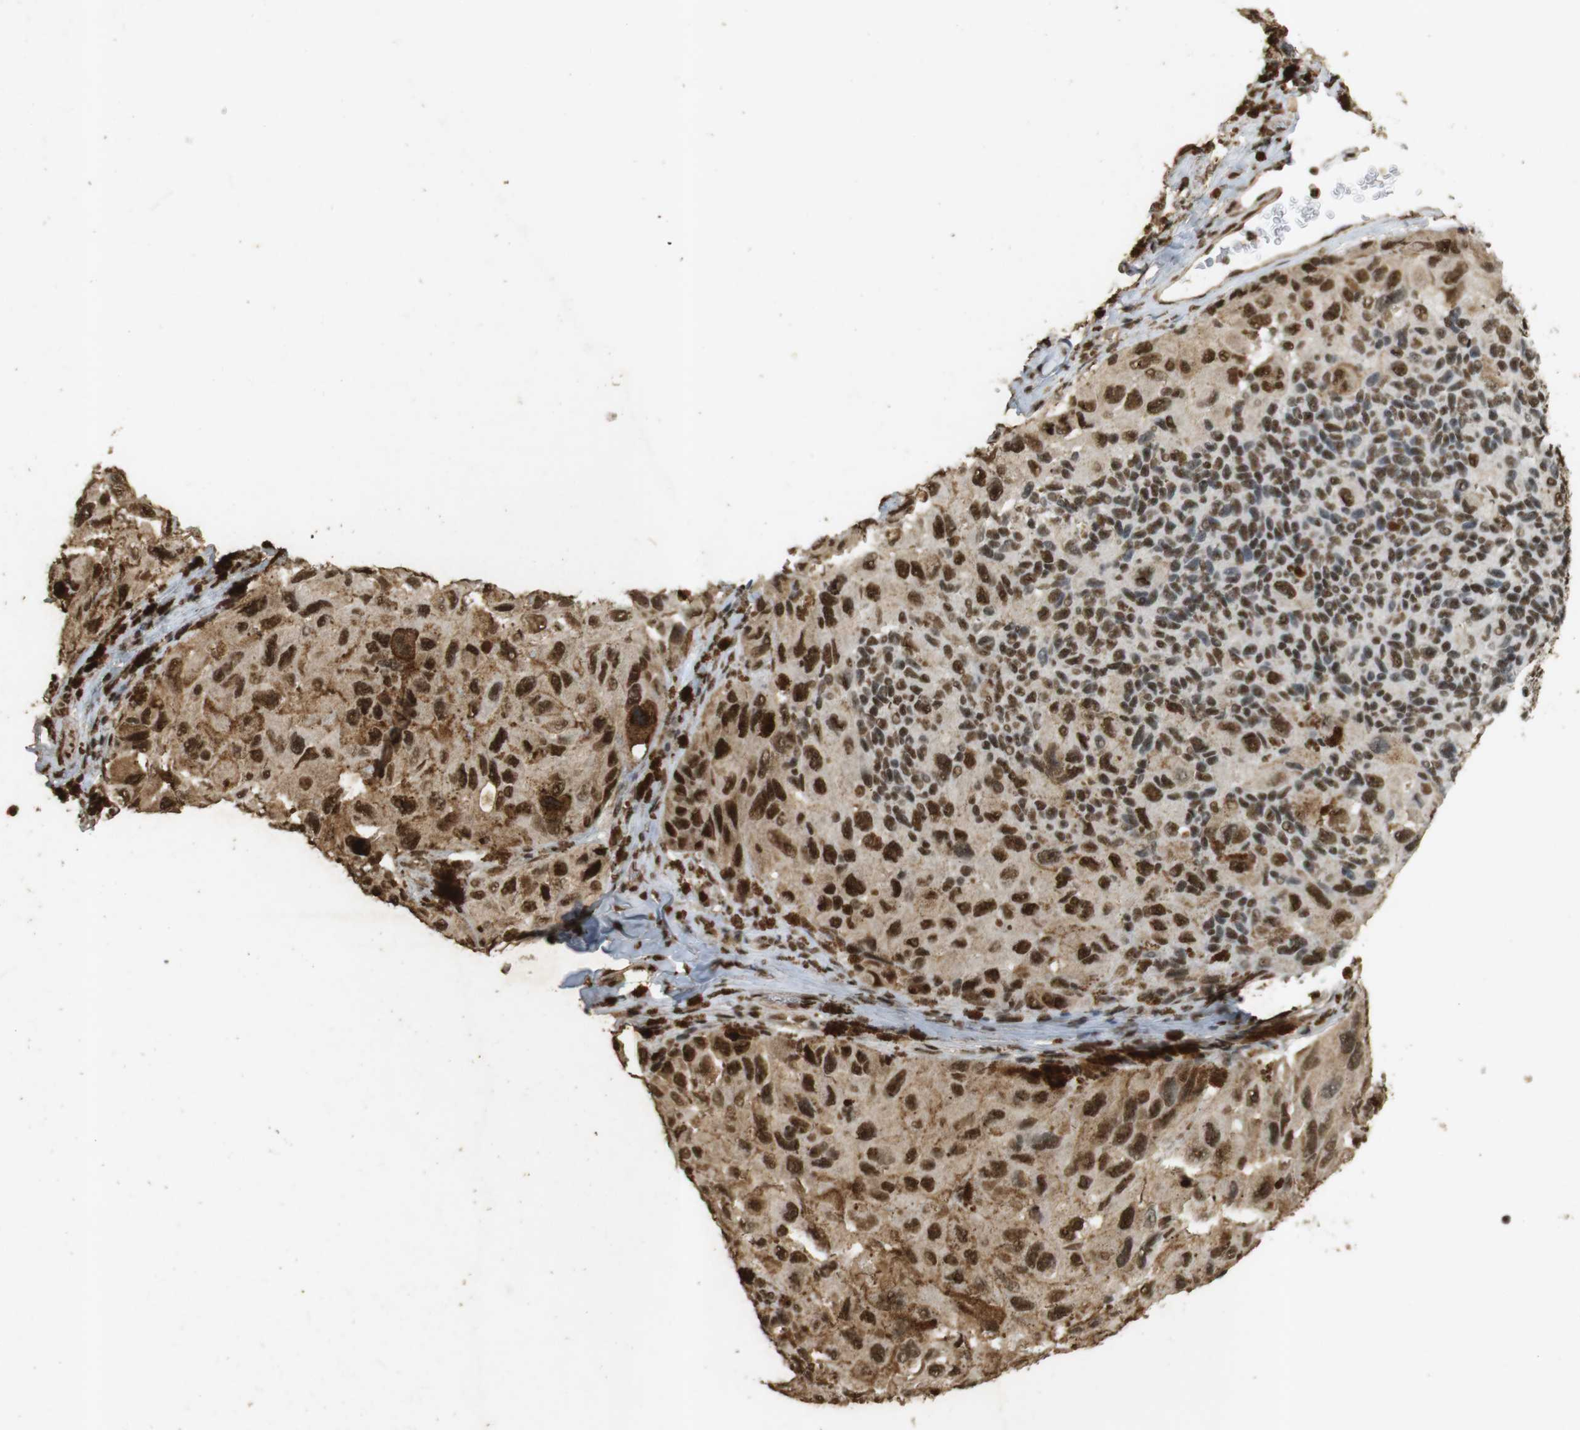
{"staining": {"intensity": "strong", "quantity": ">75%", "location": "cytoplasmic/membranous,nuclear"}, "tissue": "melanoma", "cell_type": "Tumor cells", "image_type": "cancer", "snomed": [{"axis": "morphology", "description": "Malignant melanoma, NOS"}, {"axis": "topography", "description": "Skin"}], "caption": "Tumor cells show strong cytoplasmic/membranous and nuclear expression in about >75% of cells in malignant melanoma. The protein is shown in brown color, while the nuclei are stained blue.", "gene": "GATA4", "patient": {"sex": "female", "age": 73}}